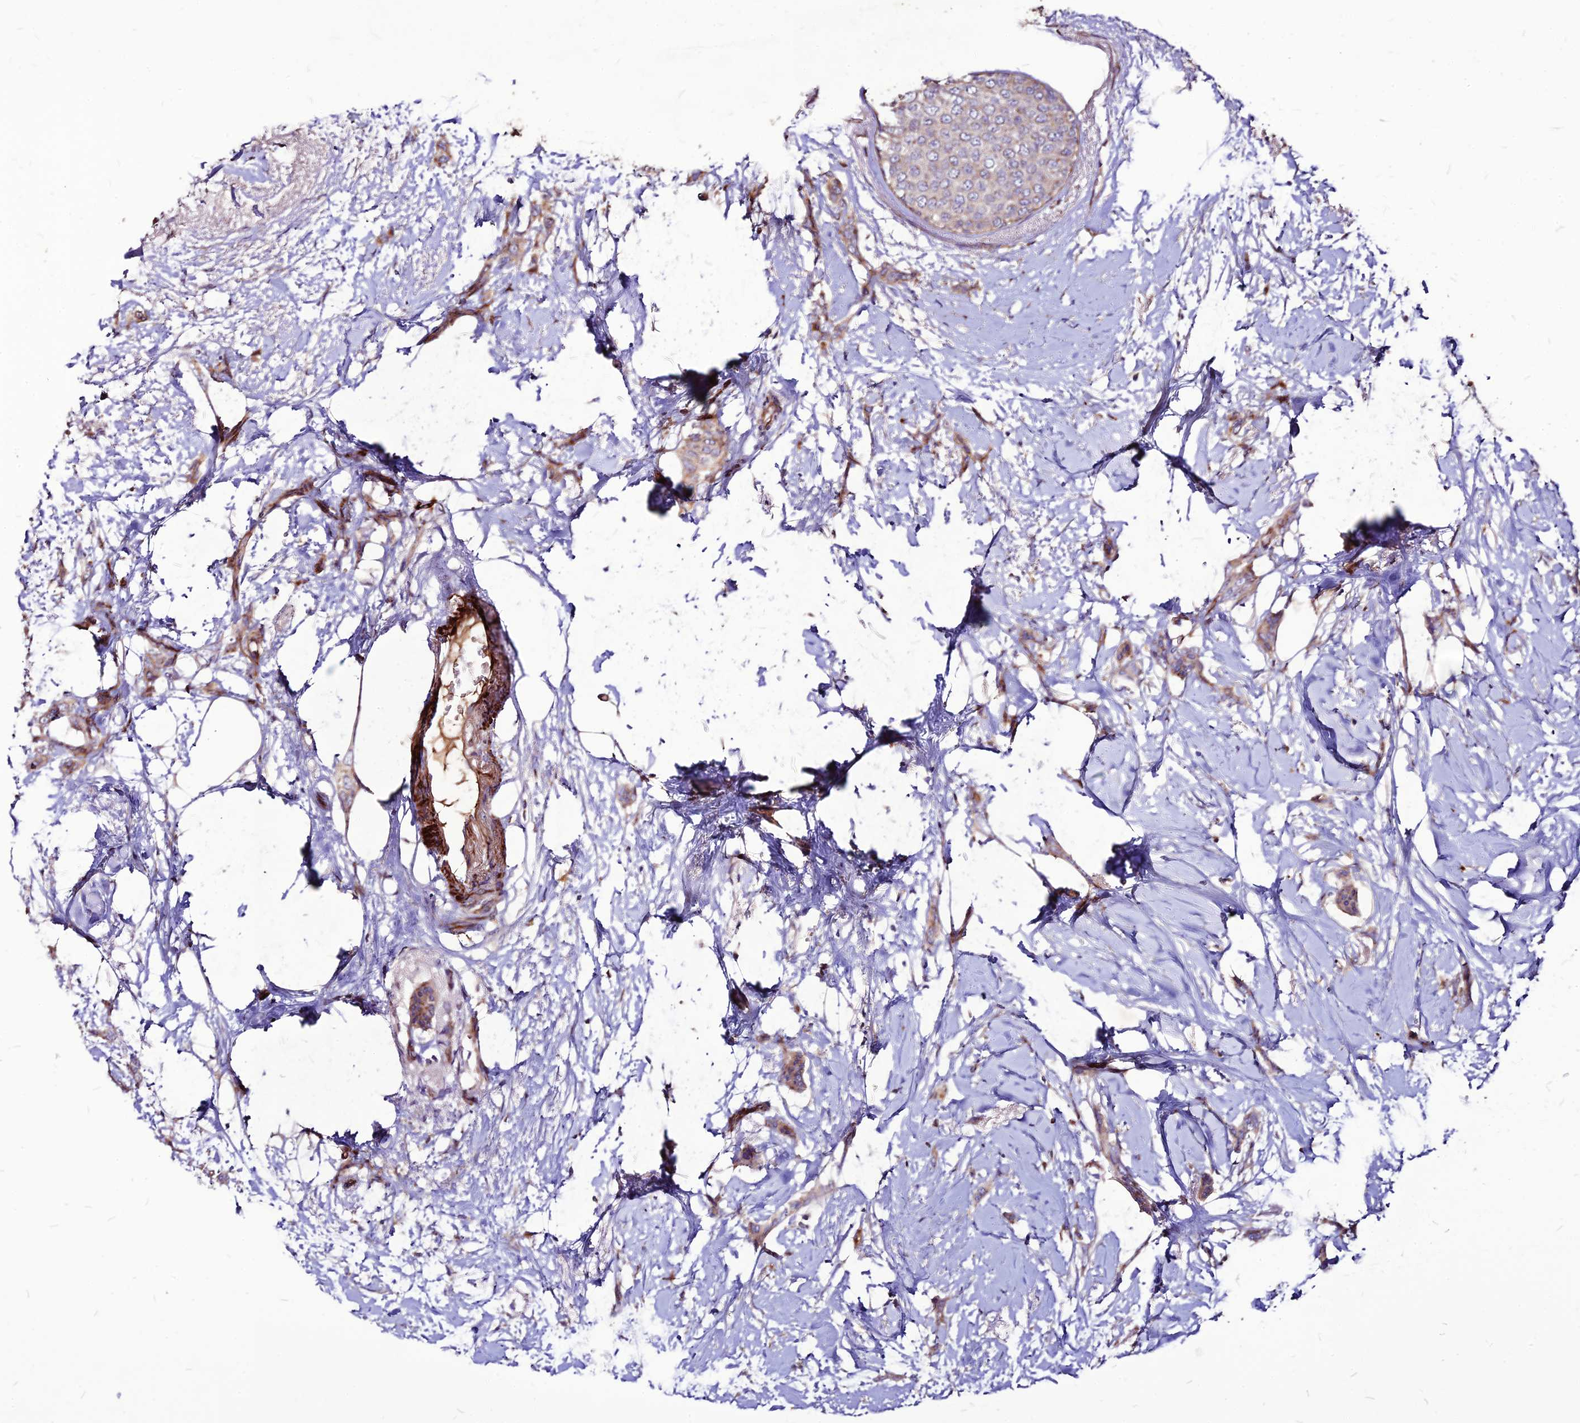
{"staining": {"intensity": "weak", "quantity": "25%-75%", "location": "cytoplasmic/membranous"}, "tissue": "breast cancer", "cell_type": "Tumor cells", "image_type": "cancer", "snomed": [{"axis": "morphology", "description": "Duct carcinoma"}, {"axis": "topography", "description": "Breast"}], "caption": "A low amount of weak cytoplasmic/membranous staining is identified in about 25%-75% of tumor cells in breast cancer tissue.", "gene": "RIMOC1", "patient": {"sex": "female", "age": 72}}